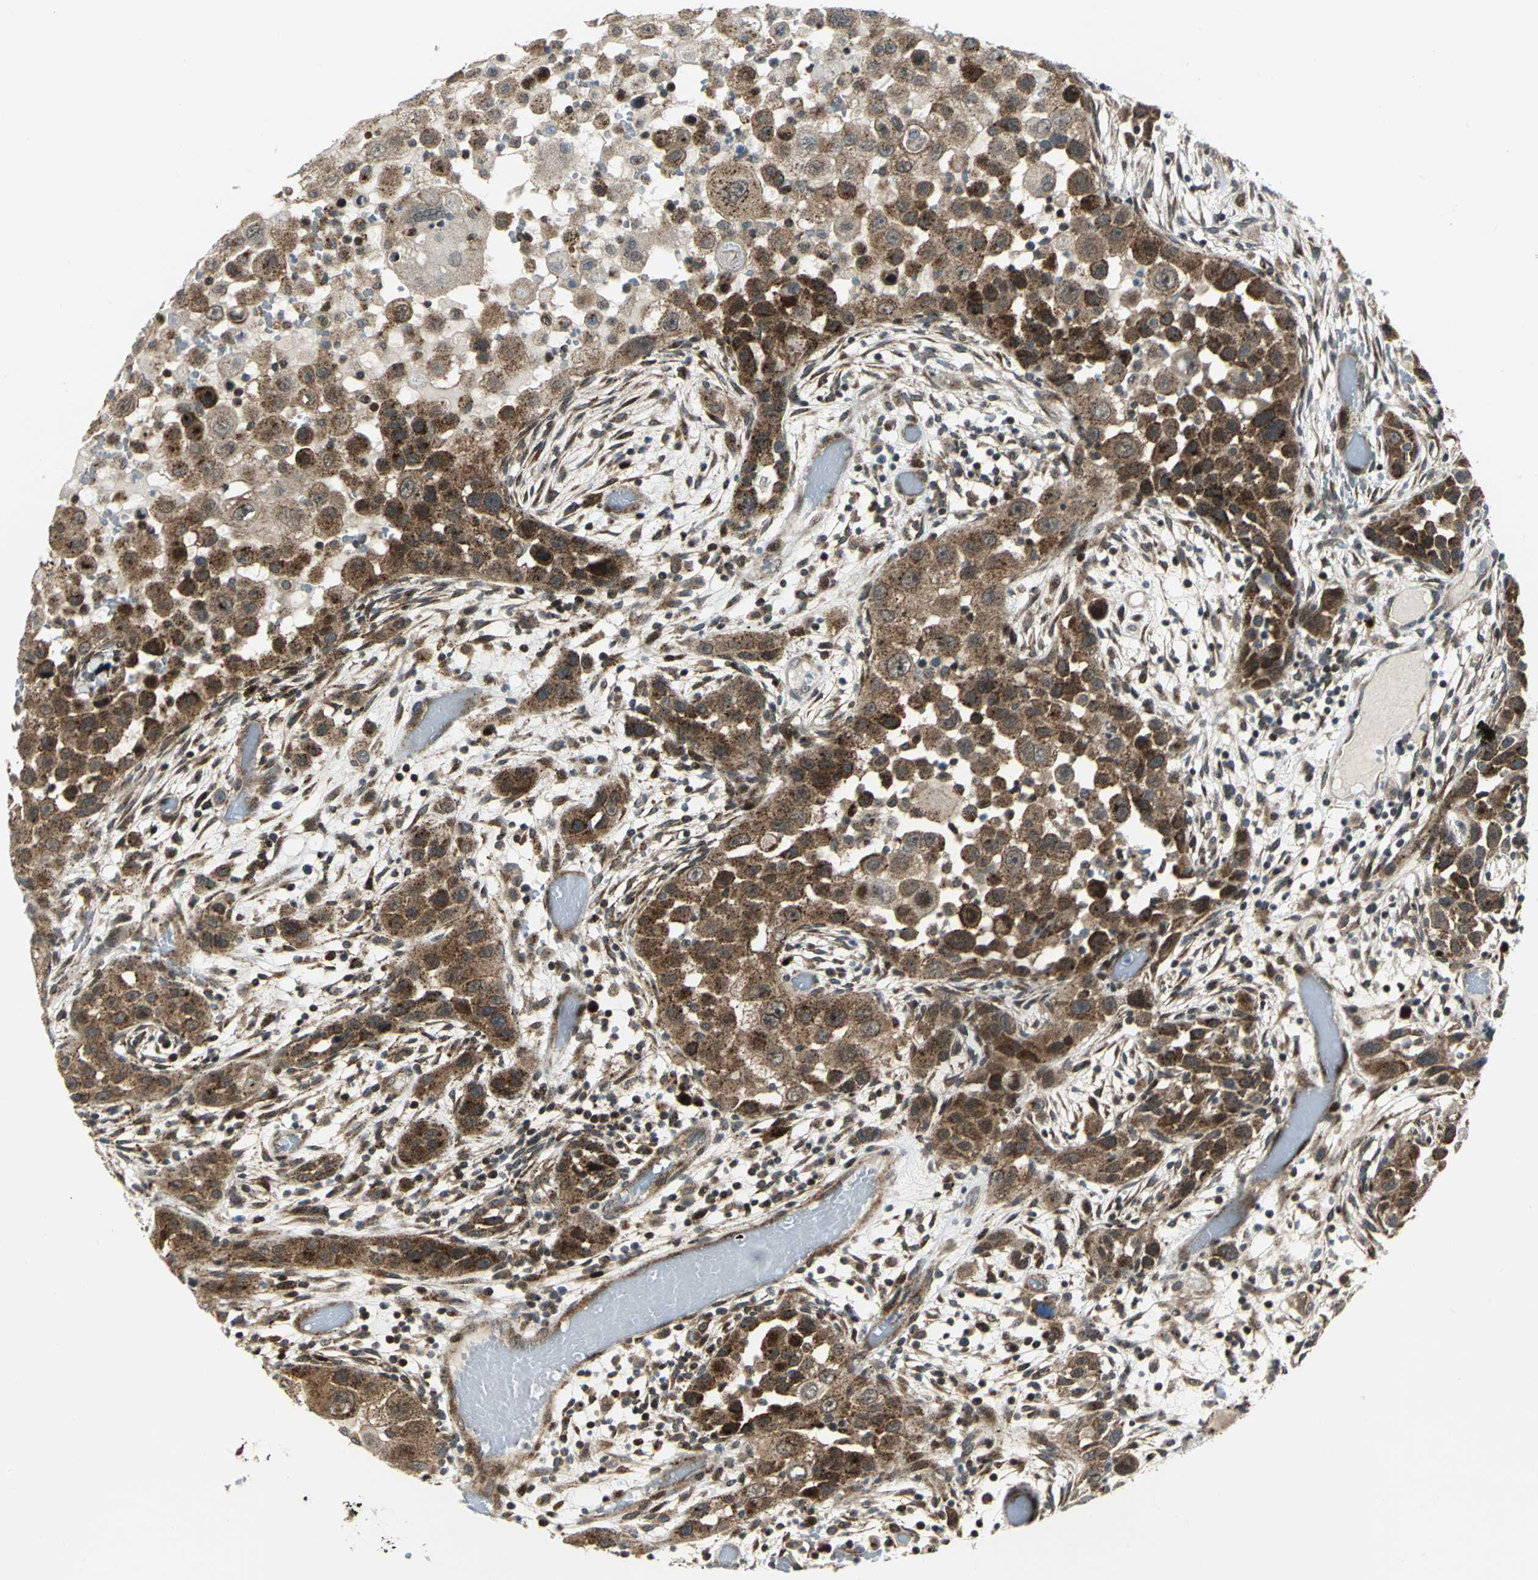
{"staining": {"intensity": "moderate", "quantity": ">75%", "location": "cytoplasmic/membranous"}, "tissue": "head and neck cancer", "cell_type": "Tumor cells", "image_type": "cancer", "snomed": [{"axis": "morphology", "description": "Carcinoma, NOS"}, {"axis": "topography", "description": "Head-Neck"}], "caption": "Approximately >75% of tumor cells in head and neck cancer (carcinoma) show moderate cytoplasmic/membranous protein positivity as visualized by brown immunohistochemical staining.", "gene": "ATP6V1A", "patient": {"sex": "male", "age": 87}}